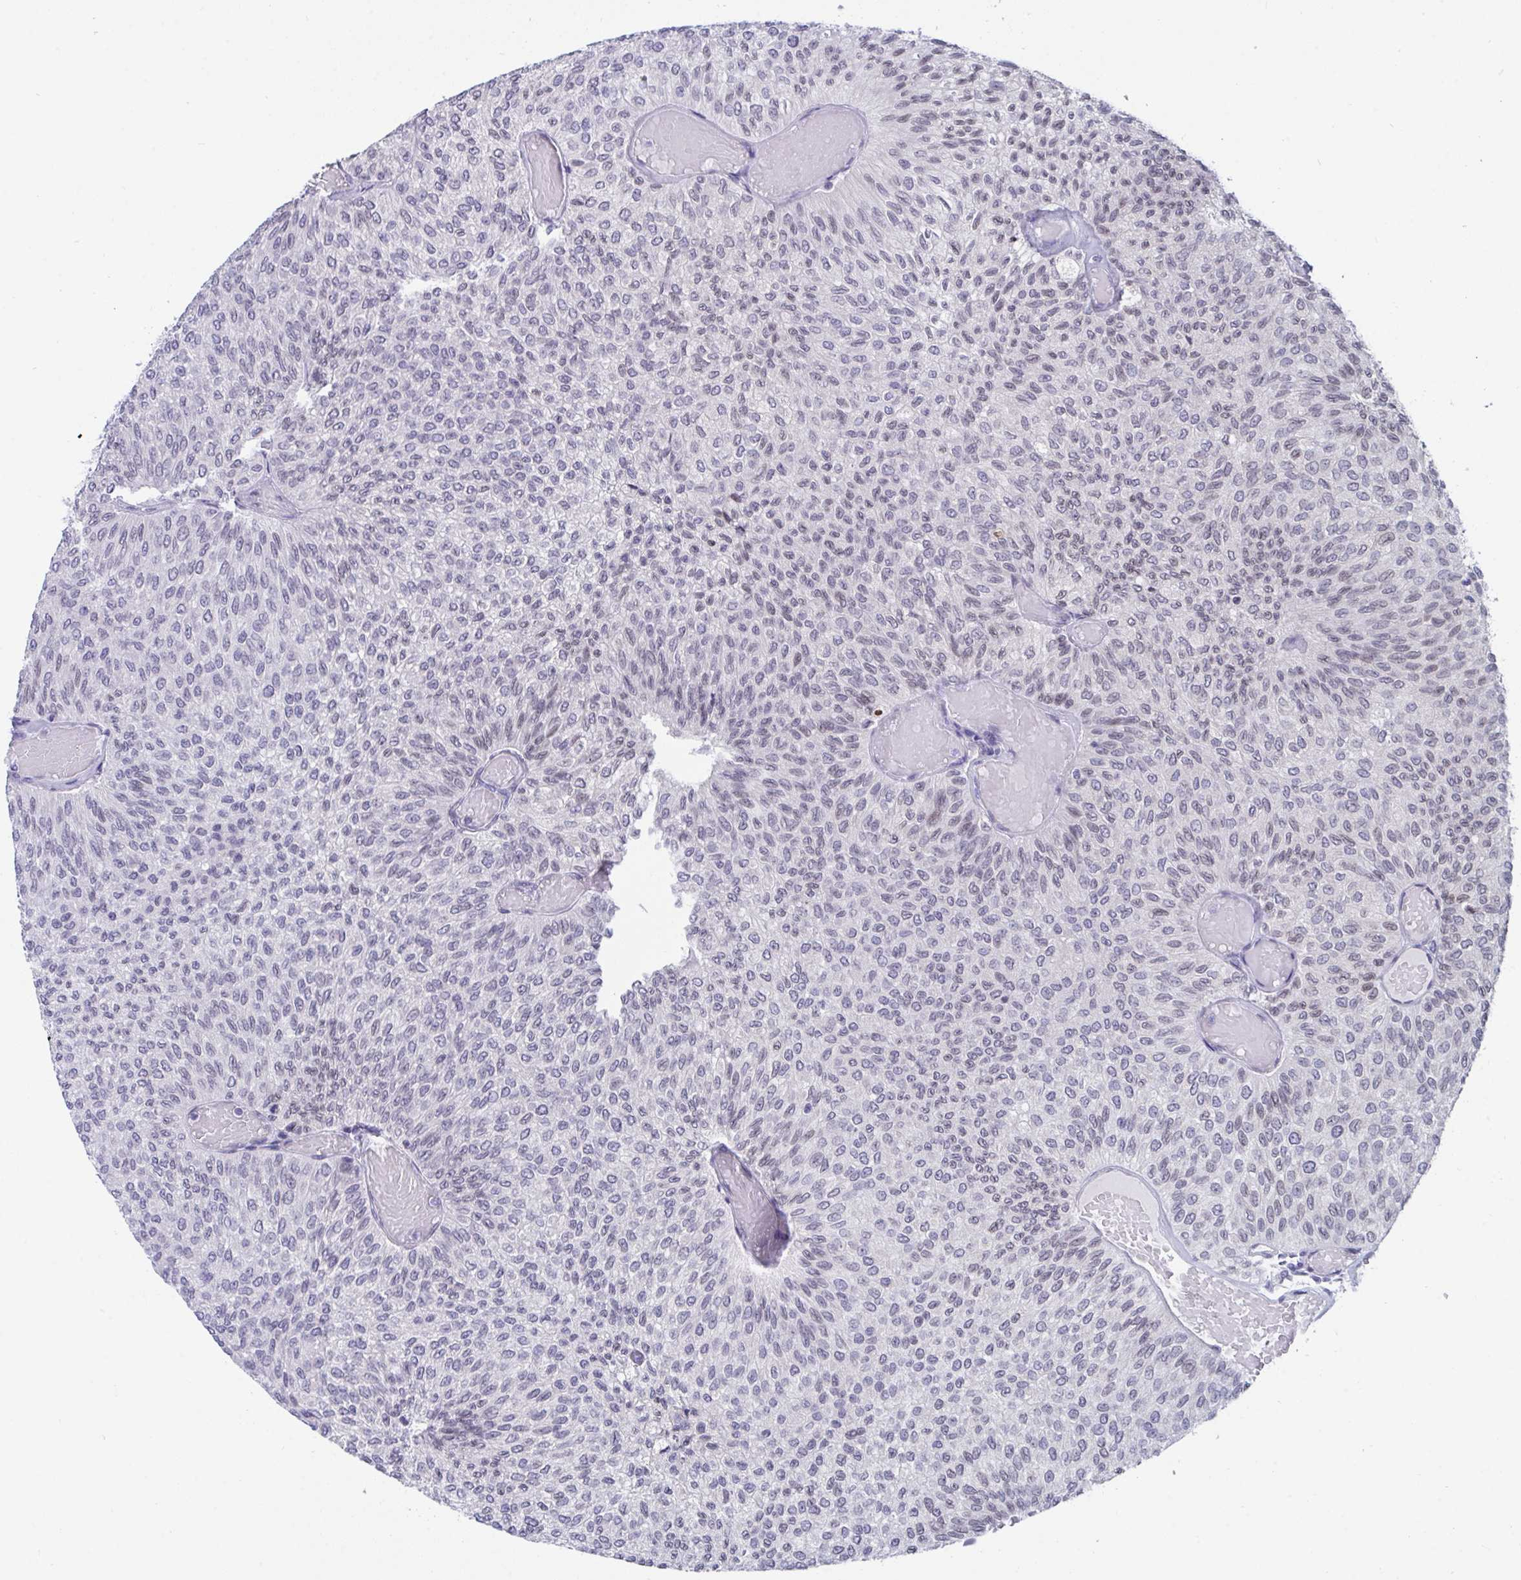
{"staining": {"intensity": "weak", "quantity": "25%-75%", "location": "nuclear"}, "tissue": "urothelial cancer", "cell_type": "Tumor cells", "image_type": "cancer", "snomed": [{"axis": "morphology", "description": "Urothelial carcinoma, Low grade"}, {"axis": "topography", "description": "Urinary bladder"}], "caption": "Immunohistochemical staining of human urothelial cancer reveals weak nuclear protein expression in about 25%-75% of tumor cells.", "gene": "BMAL2", "patient": {"sex": "male", "age": 78}}